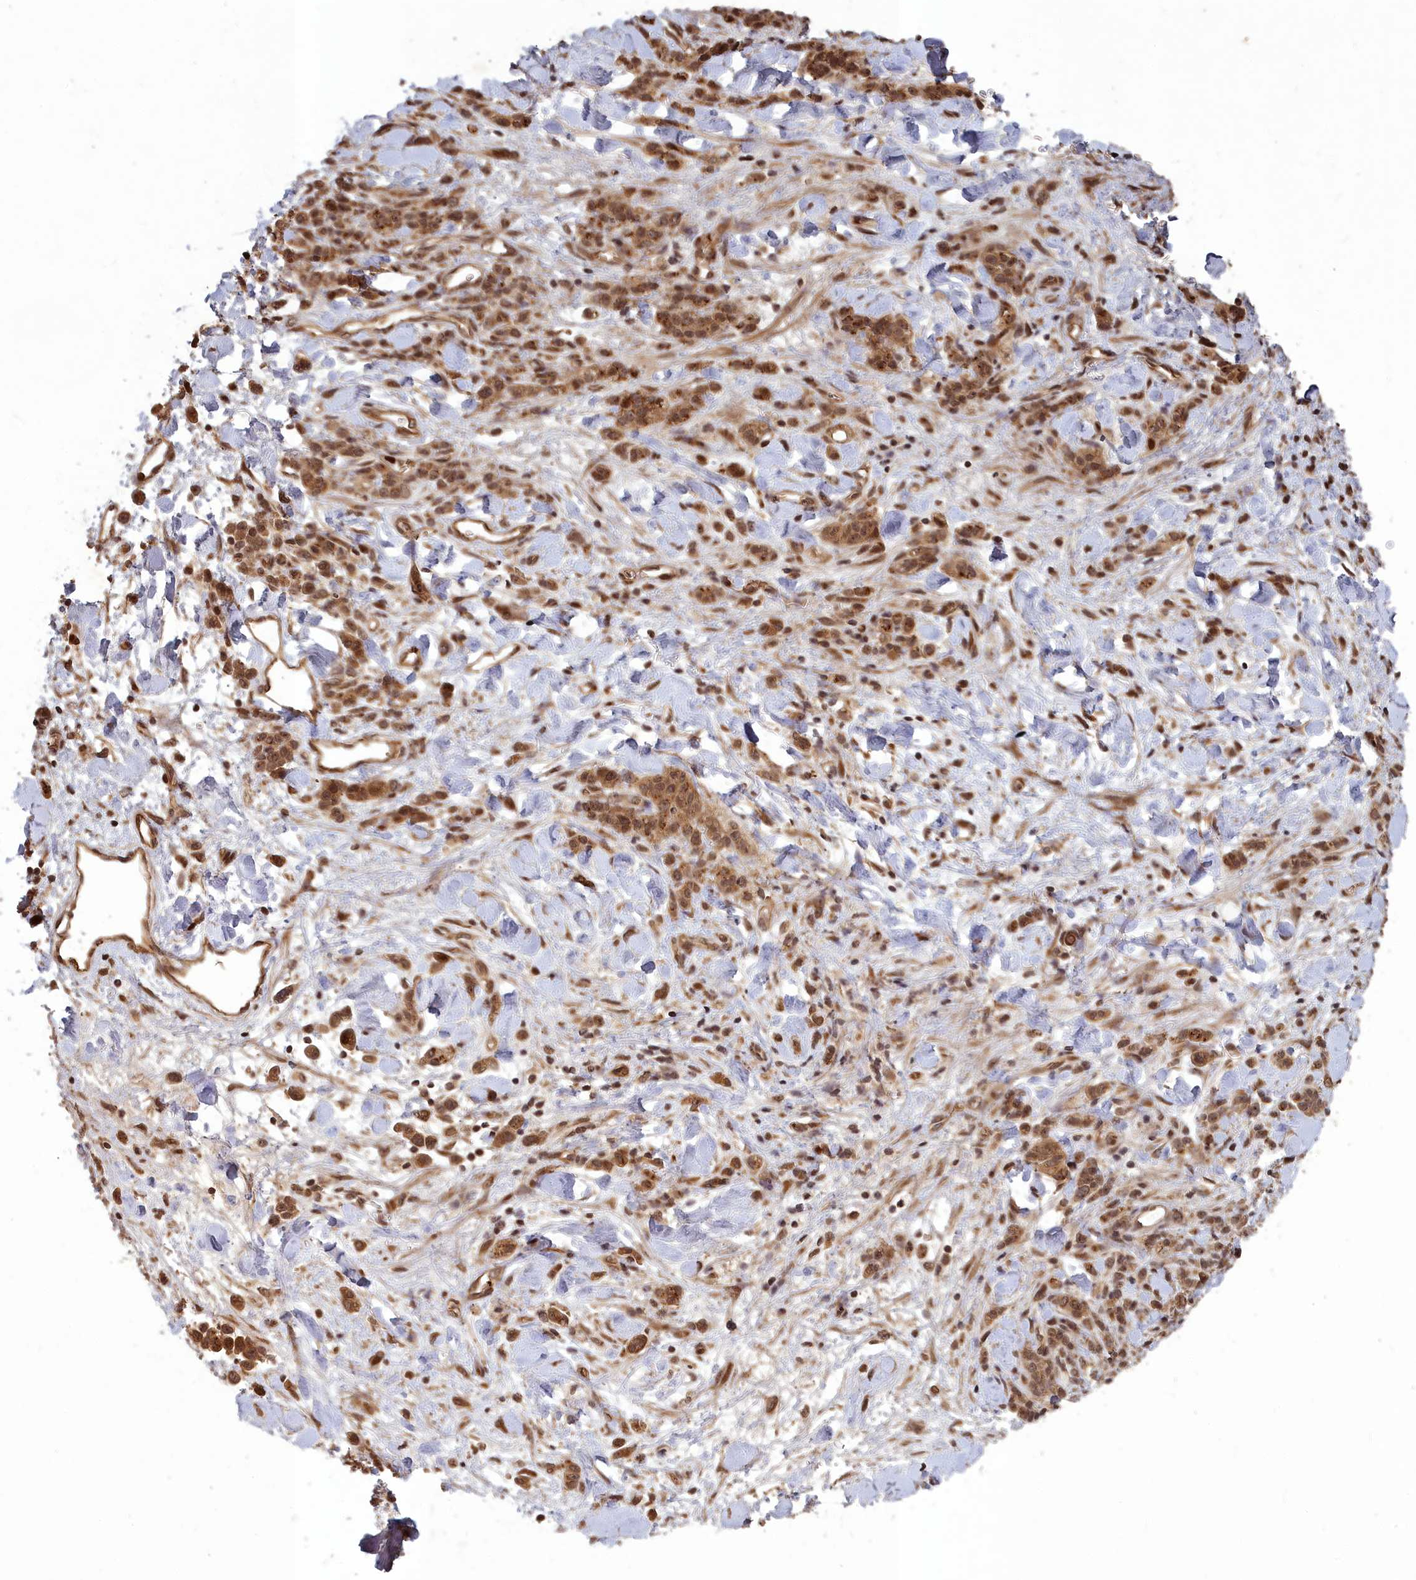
{"staining": {"intensity": "moderate", "quantity": ">75%", "location": "cytoplasmic/membranous,nuclear"}, "tissue": "stomach cancer", "cell_type": "Tumor cells", "image_type": "cancer", "snomed": [{"axis": "morphology", "description": "Normal tissue, NOS"}, {"axis": "morphology", "description": "Adenocarcinoma, NOS"}, {"axis": "topography", "description": "Stomach"}], "caption": "A medium amount of moderate cytoplasmic/membranous and nuclear expression is appreciated in approximately >75% of tumor cells in adenocarcinoma (stomach) tissue.", "gene": "SRMS", "patient": {"sex": "male", "age": 82}}